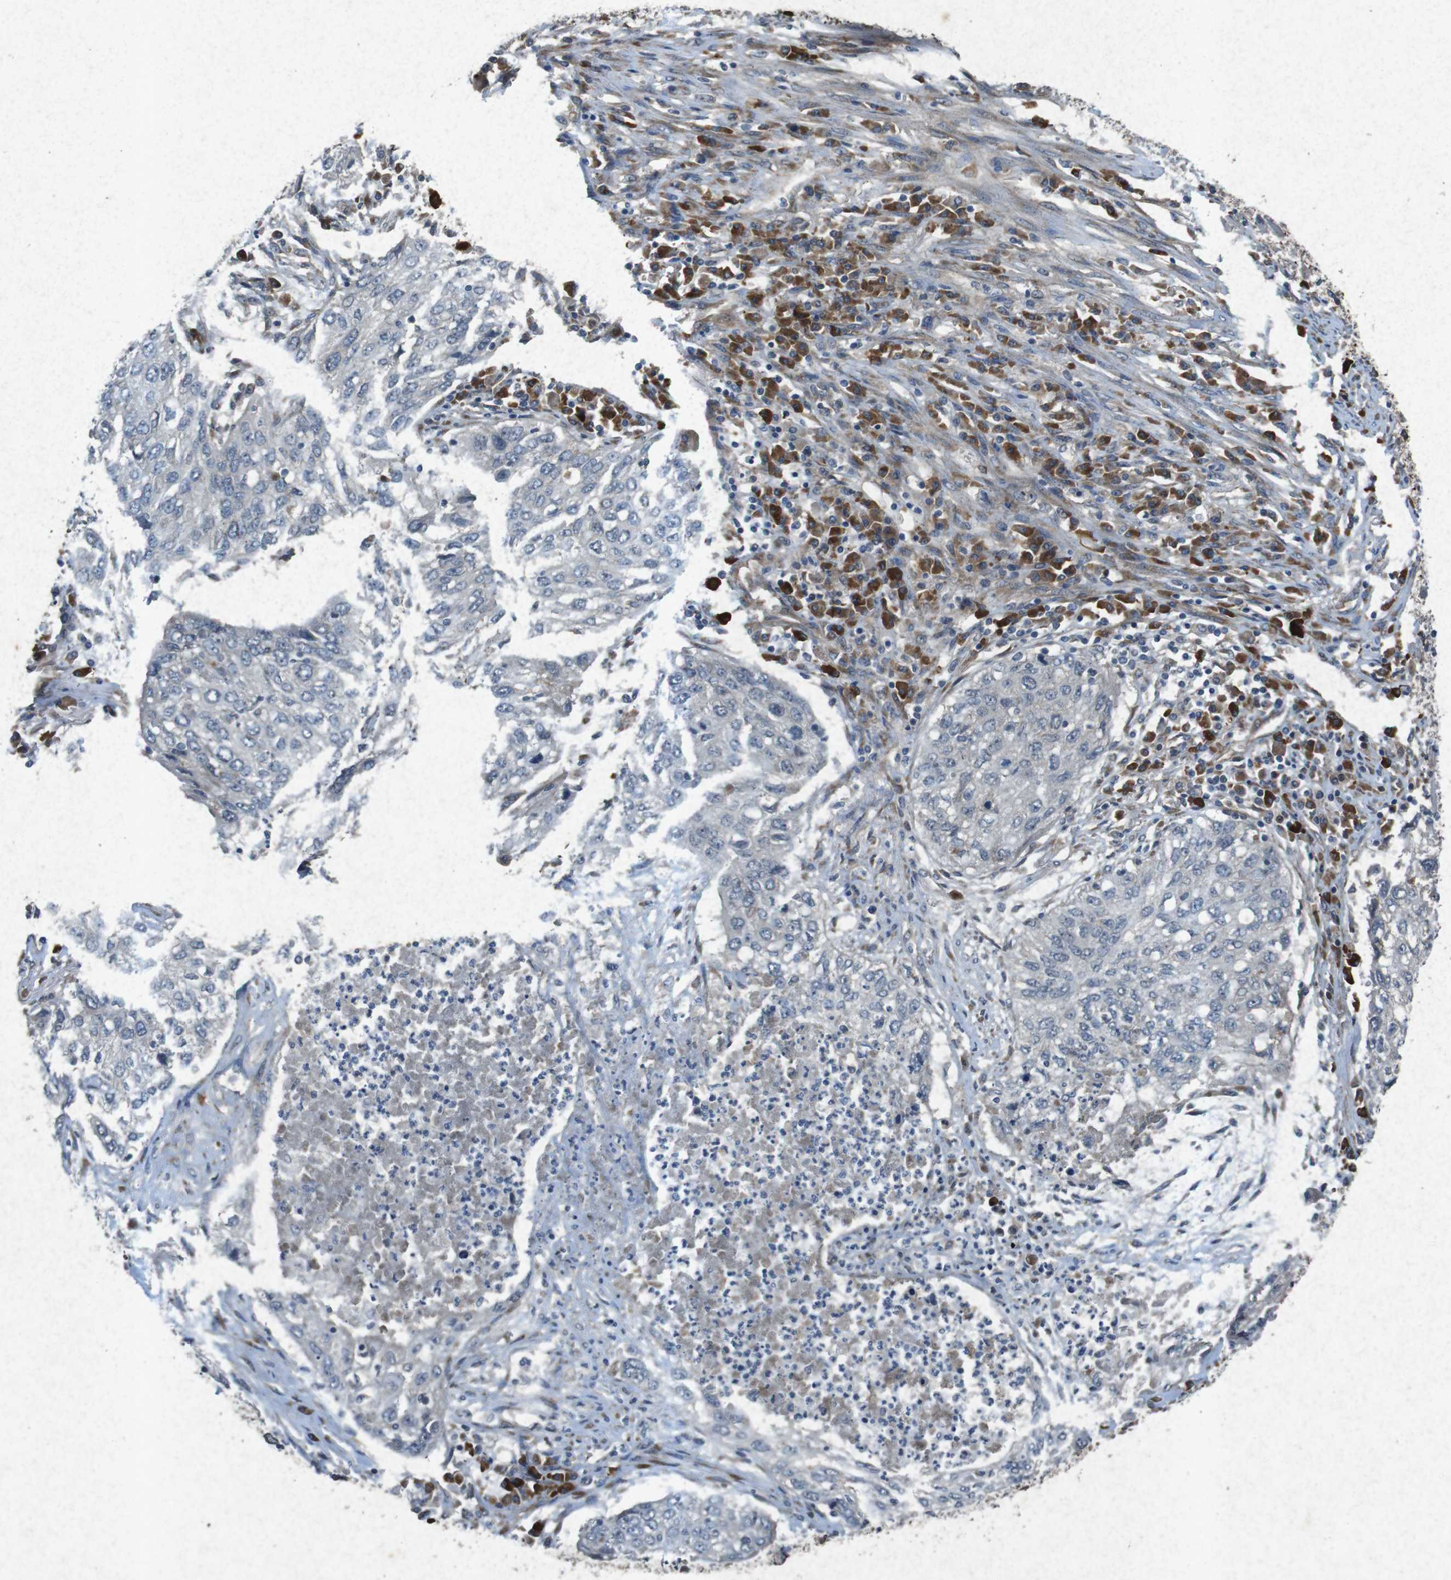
{"staining": {"intensity": "negative", "quantity": "none", "location": "none"}, "tissue": "lung cancer", "cell_type": "Tumor cells", "image_type": "cancer", "snomed": [{"axis": "morphology", "description": "Squamous cell carcinoma, NOS"}, {"axis": "topography", "description": "Lung"}], "caption": "High power microscopy micrograph of an immunohistochemistry (IHC) photomicrograph of lung cancer (squamous cell carcinoma), revealing no significant staining in tumor cells. (Stains: DAB IHC with hematoxylin counter stain, Microscopy: brightfield microscopy at high magnification).", "gene": "FLCN", "patient": {"sex": "female", "age": 63}}